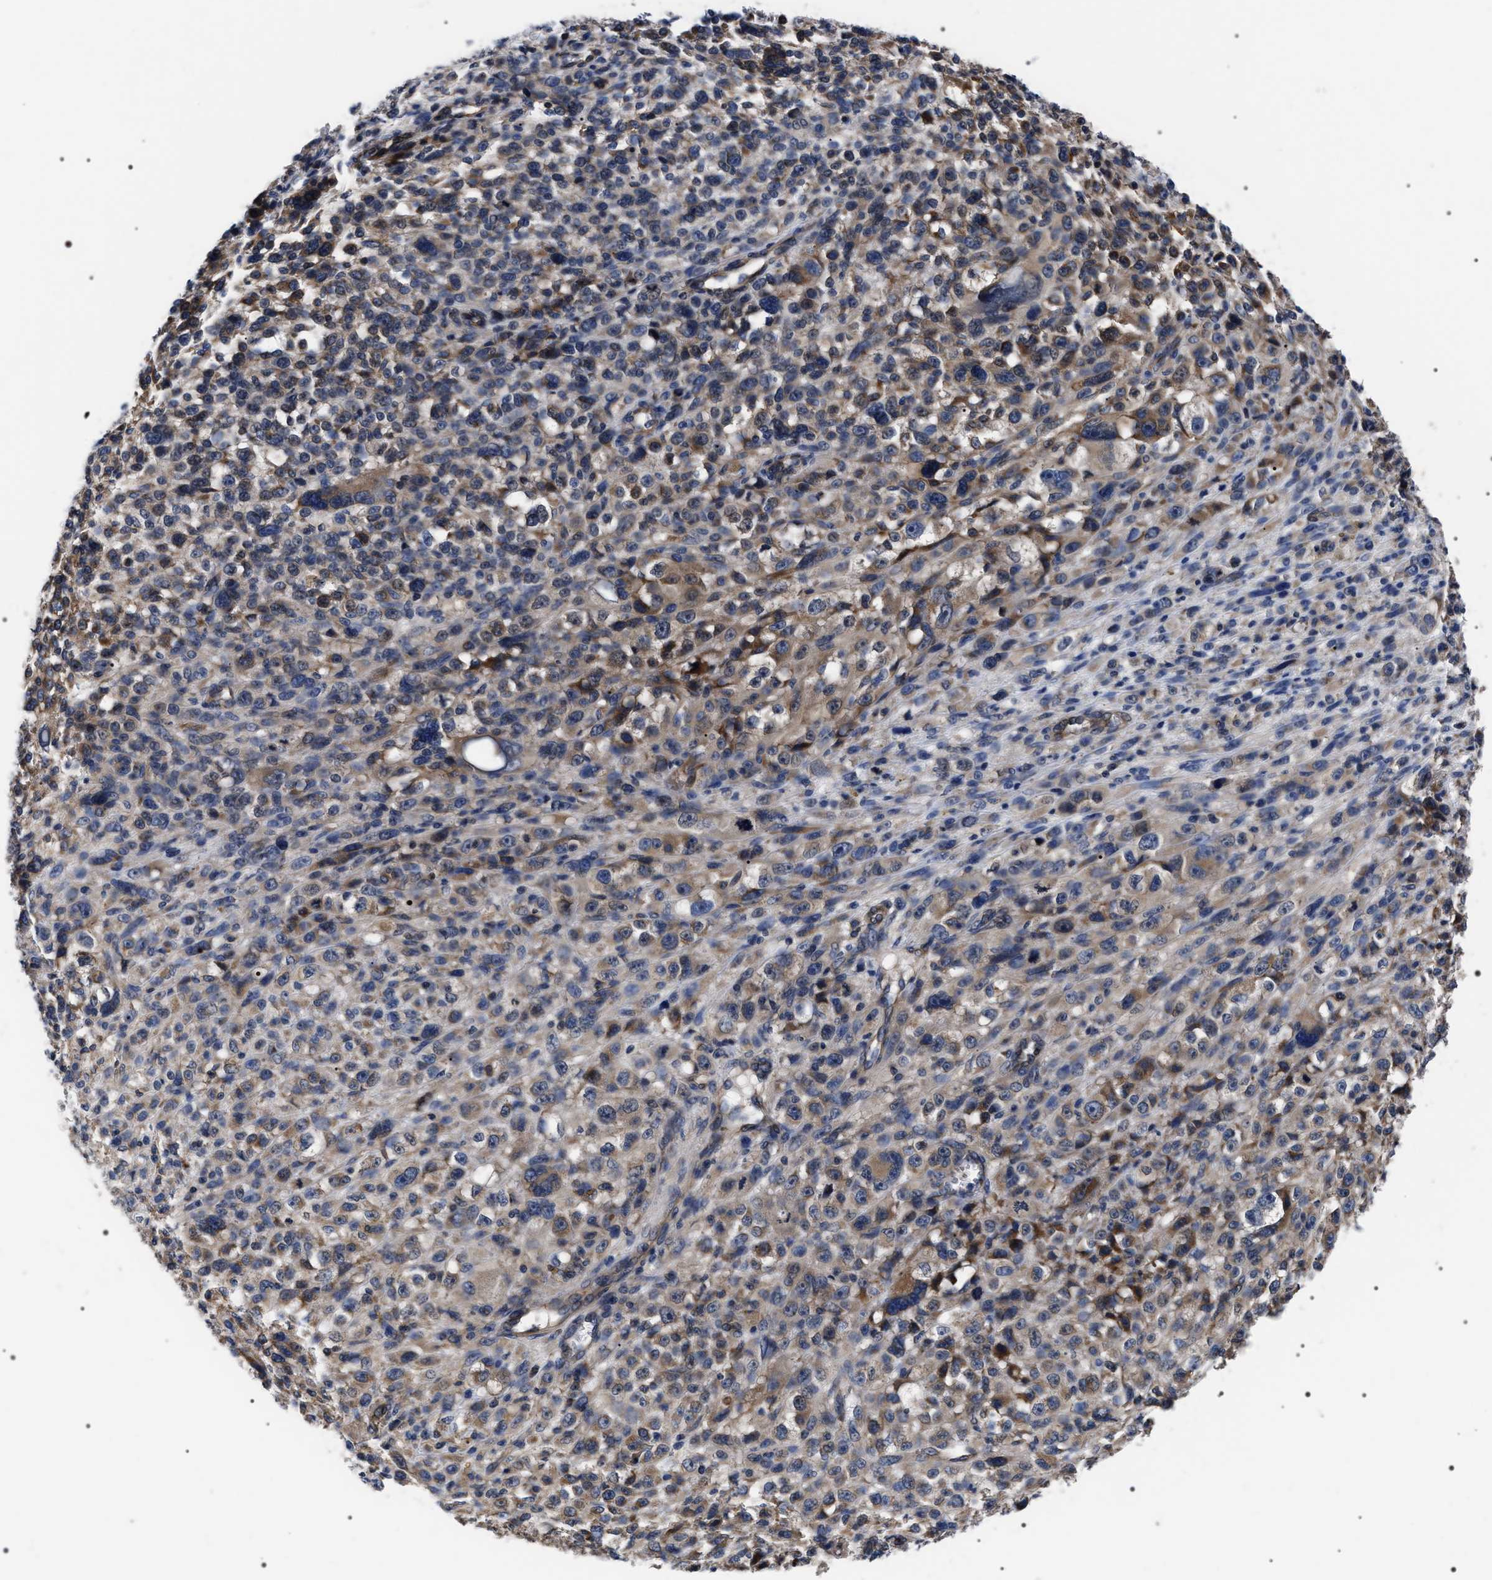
{"staining": {"intensity": "weak", "quantity": "25%-75%", "location": "cytoplasmic/membranous"}, "tissue": "melanoma", "cell_type": "Tumor cells", "image_type": "cancer", "snomed": [{"axis": "morphology", "description": "Malignant melanoma, NOS"}, {"axis": "topography", "description": "Skin"}], "caption": "Malignant melanoma was stained to show a protein in brown. There is low levels of weak cytoplasmic/membranous positivity in approximately 25%-75% of tumor cells.", "gene": "MIS18A", "patient": {"sex": "female", "age": 55}}